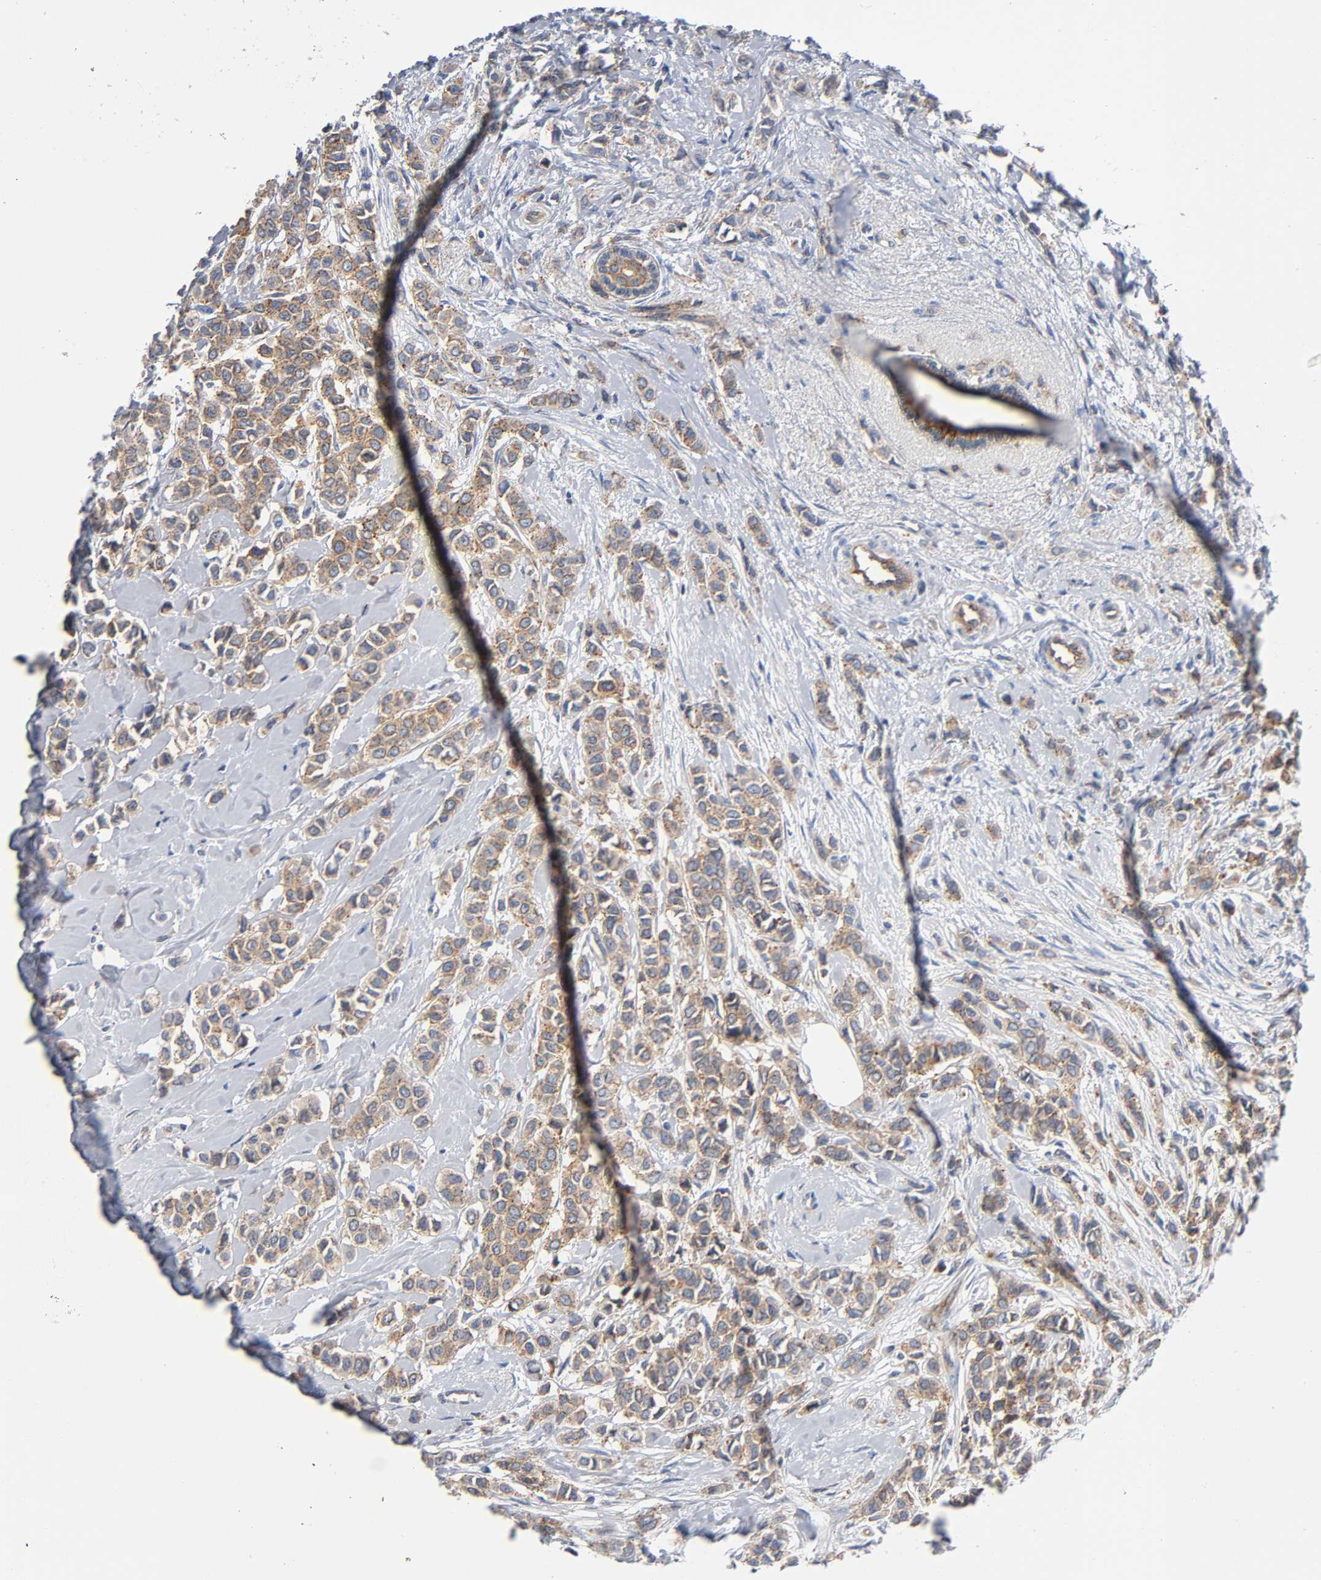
{"staining": {"intensity": "weak", "quantity": ">75%", "location": "cytoplasmic/membranous"}, "tissue": "breast cancer", "cell_type": "Tumor cells", "image_type": "cancer", "snomed": [{"axis": "morphology", "description": "Lobular carcinoma"}, {"axis": "topography", "description": "Breast"}], "caption": "DAB (3,3'-diaminobenzidine) immunohistochemical staining of breast cancer (lobular carcinoma) displays weak cytoplasmic/membranous protein positivity in approximately >75% of tumor cells. Immunohistochemistry (ihc) stains the protein of interest in brown and the nuclei are stained blue.", "gene": "CD2AP", "patient": {"sex": "female", "age": 51}}